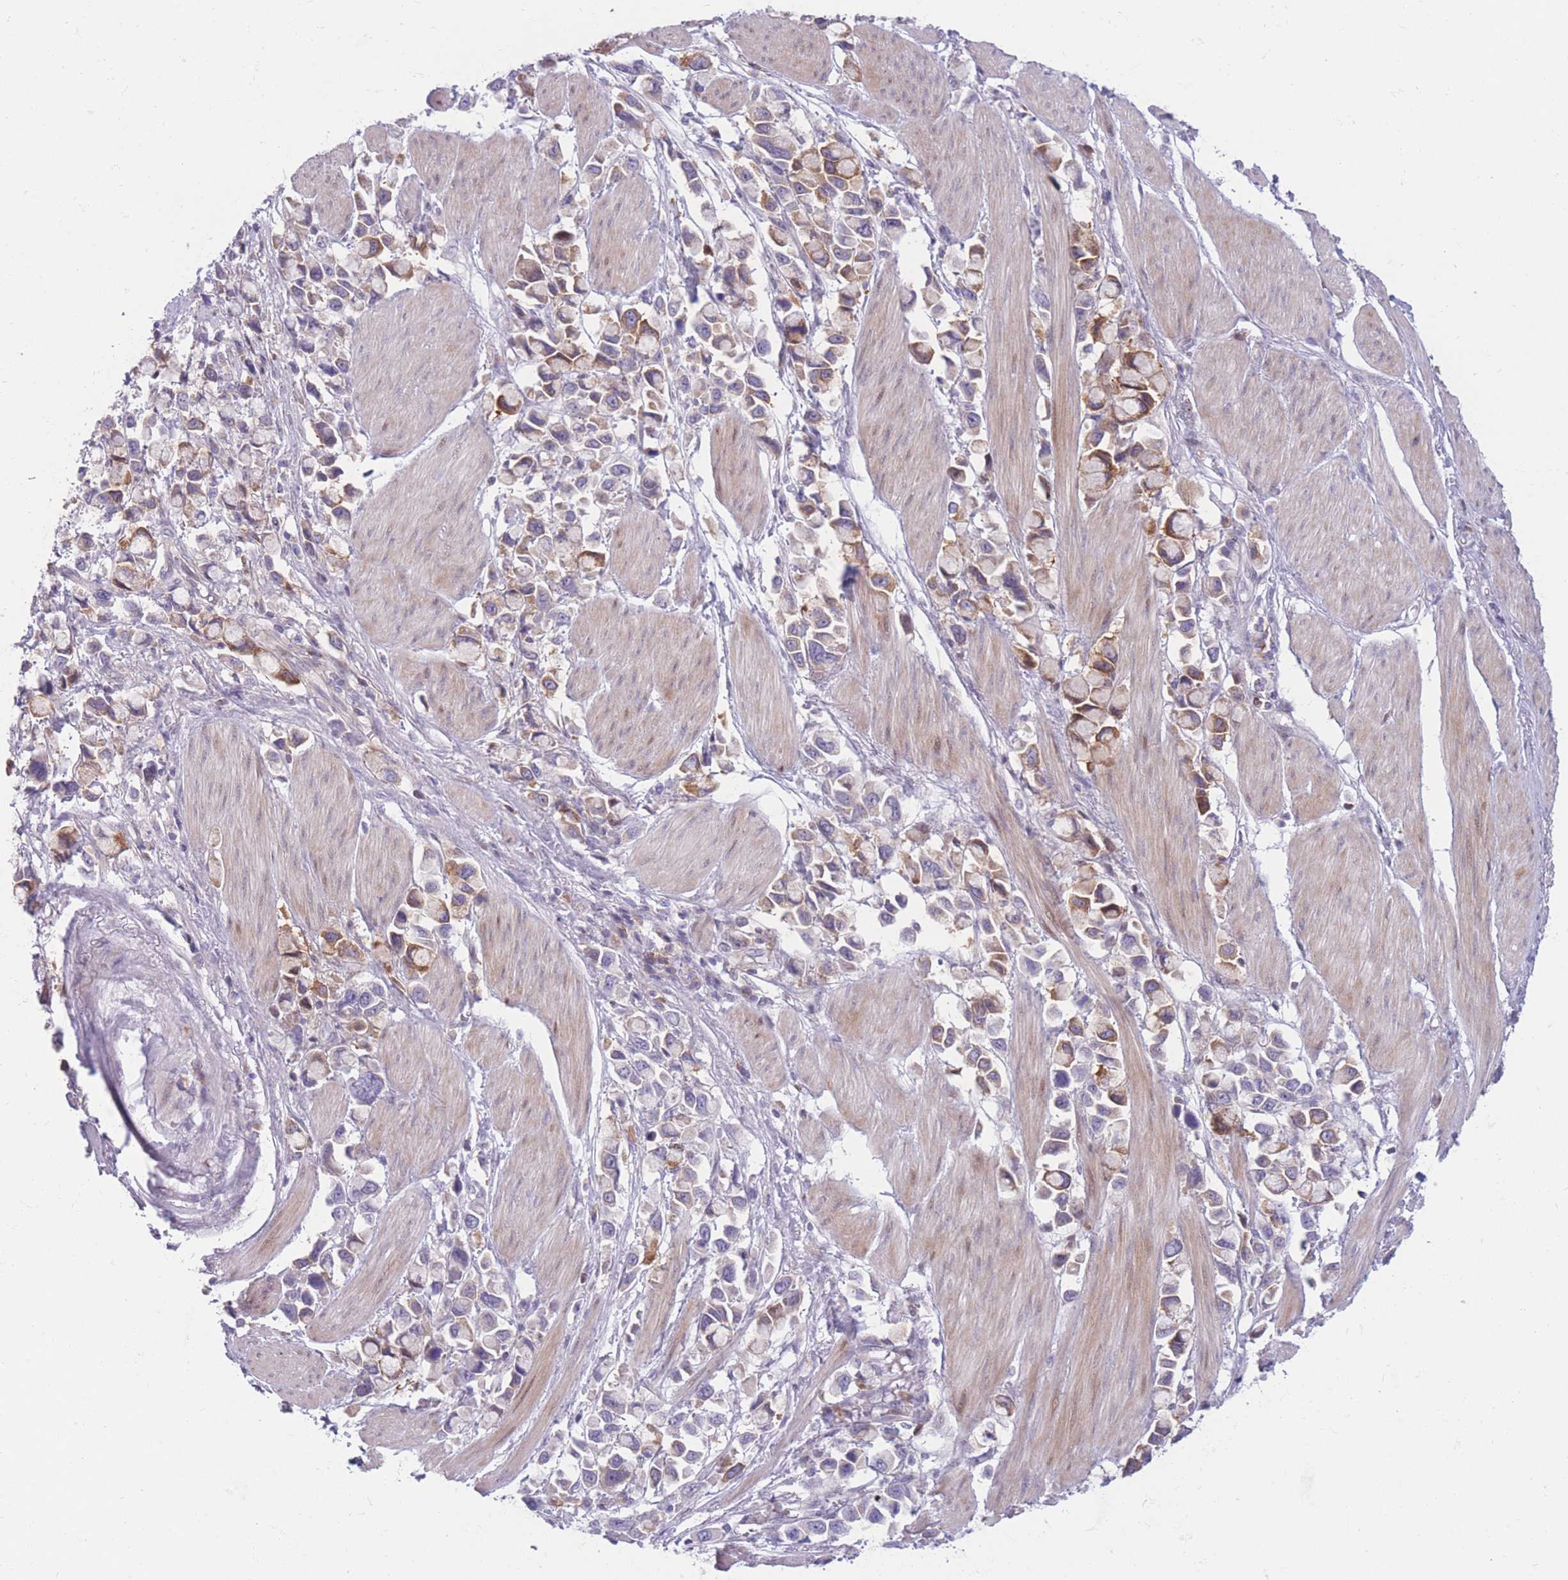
{"staining": {"intensity": "moderate", "quantity": "25%-75%", "location": "cytoplasmic/membranous"}, "tissue": "stomach cancer", "cell_type": "Tumor cells", "image_type": "cancer", "snomed": [{"axis": "morphology", "description": "Adenocarcinoma, NOS"}, {"axis": "topography", "description": "Stomach"}], "caption": "A histopathology image of human stomach cancer (adenocarcinoma) stained for a protein exhibits moderate cytoplasmic/membranous brown staining in tumor cells. (DAB IHC, brown staining for protein, blue staining for nuclei).", "gene": "PDE4A", "patient": {"sex": "female", "age": 81}}